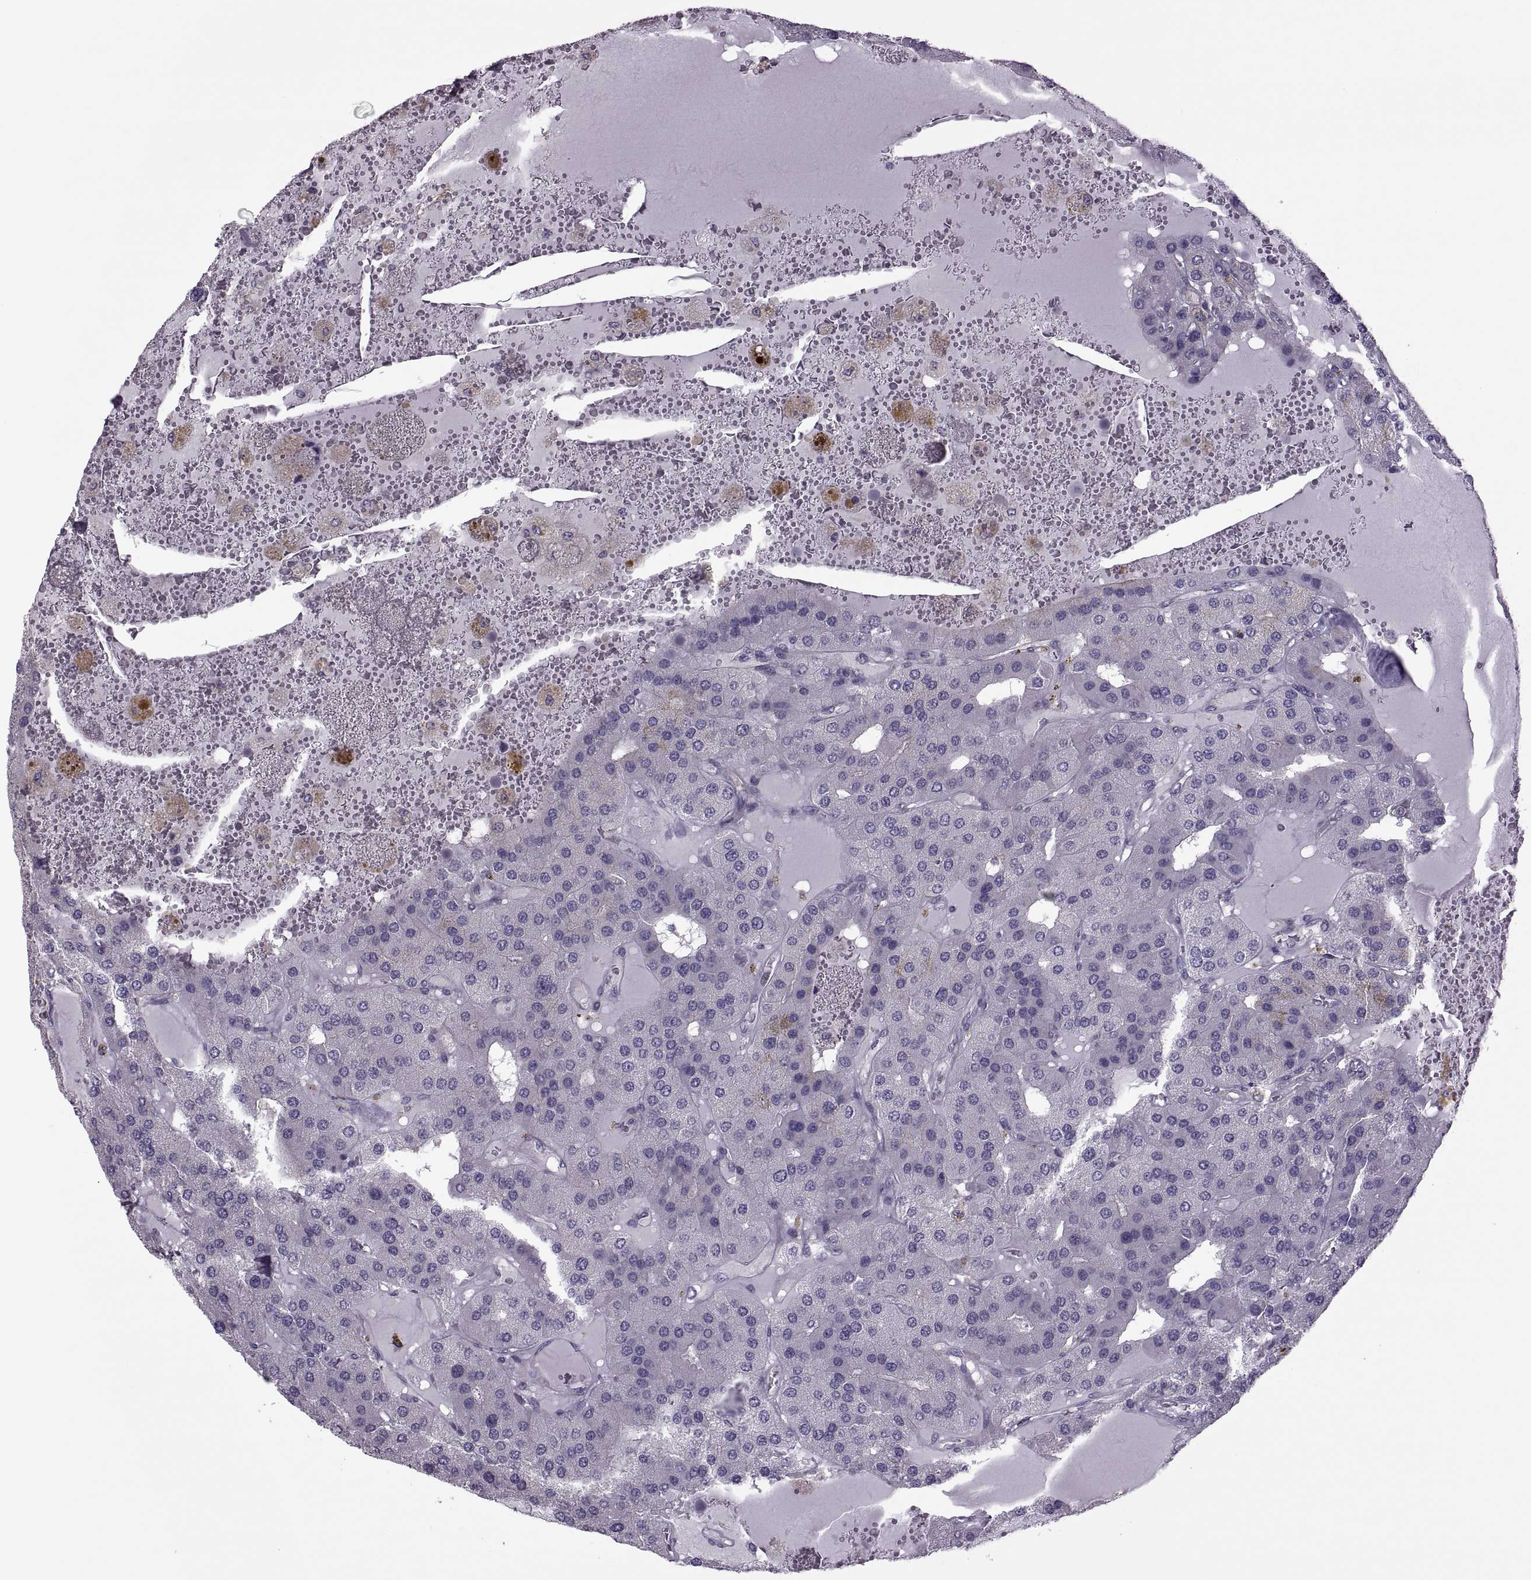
{"staining": {"intensity": "negative", "quantity": "none", "location": "none"}, "tissue": "parathyroid gland", "cell_type": "Glandular cells", "image_type": "normal", "snomed": [{"axis": "morphology", "description": "Normal tissue, NOS"}, {"axis": "morphology", "description": "Adenoma, NOS"}, {"axis": "topography", "description": "Parathyroid gland"}], "caption": "IHC of unremarkable parathyroid gland shows no positivity in glandular cells.", "gene": "ODF3", "patient": {"sex": "female", "age": 86}}